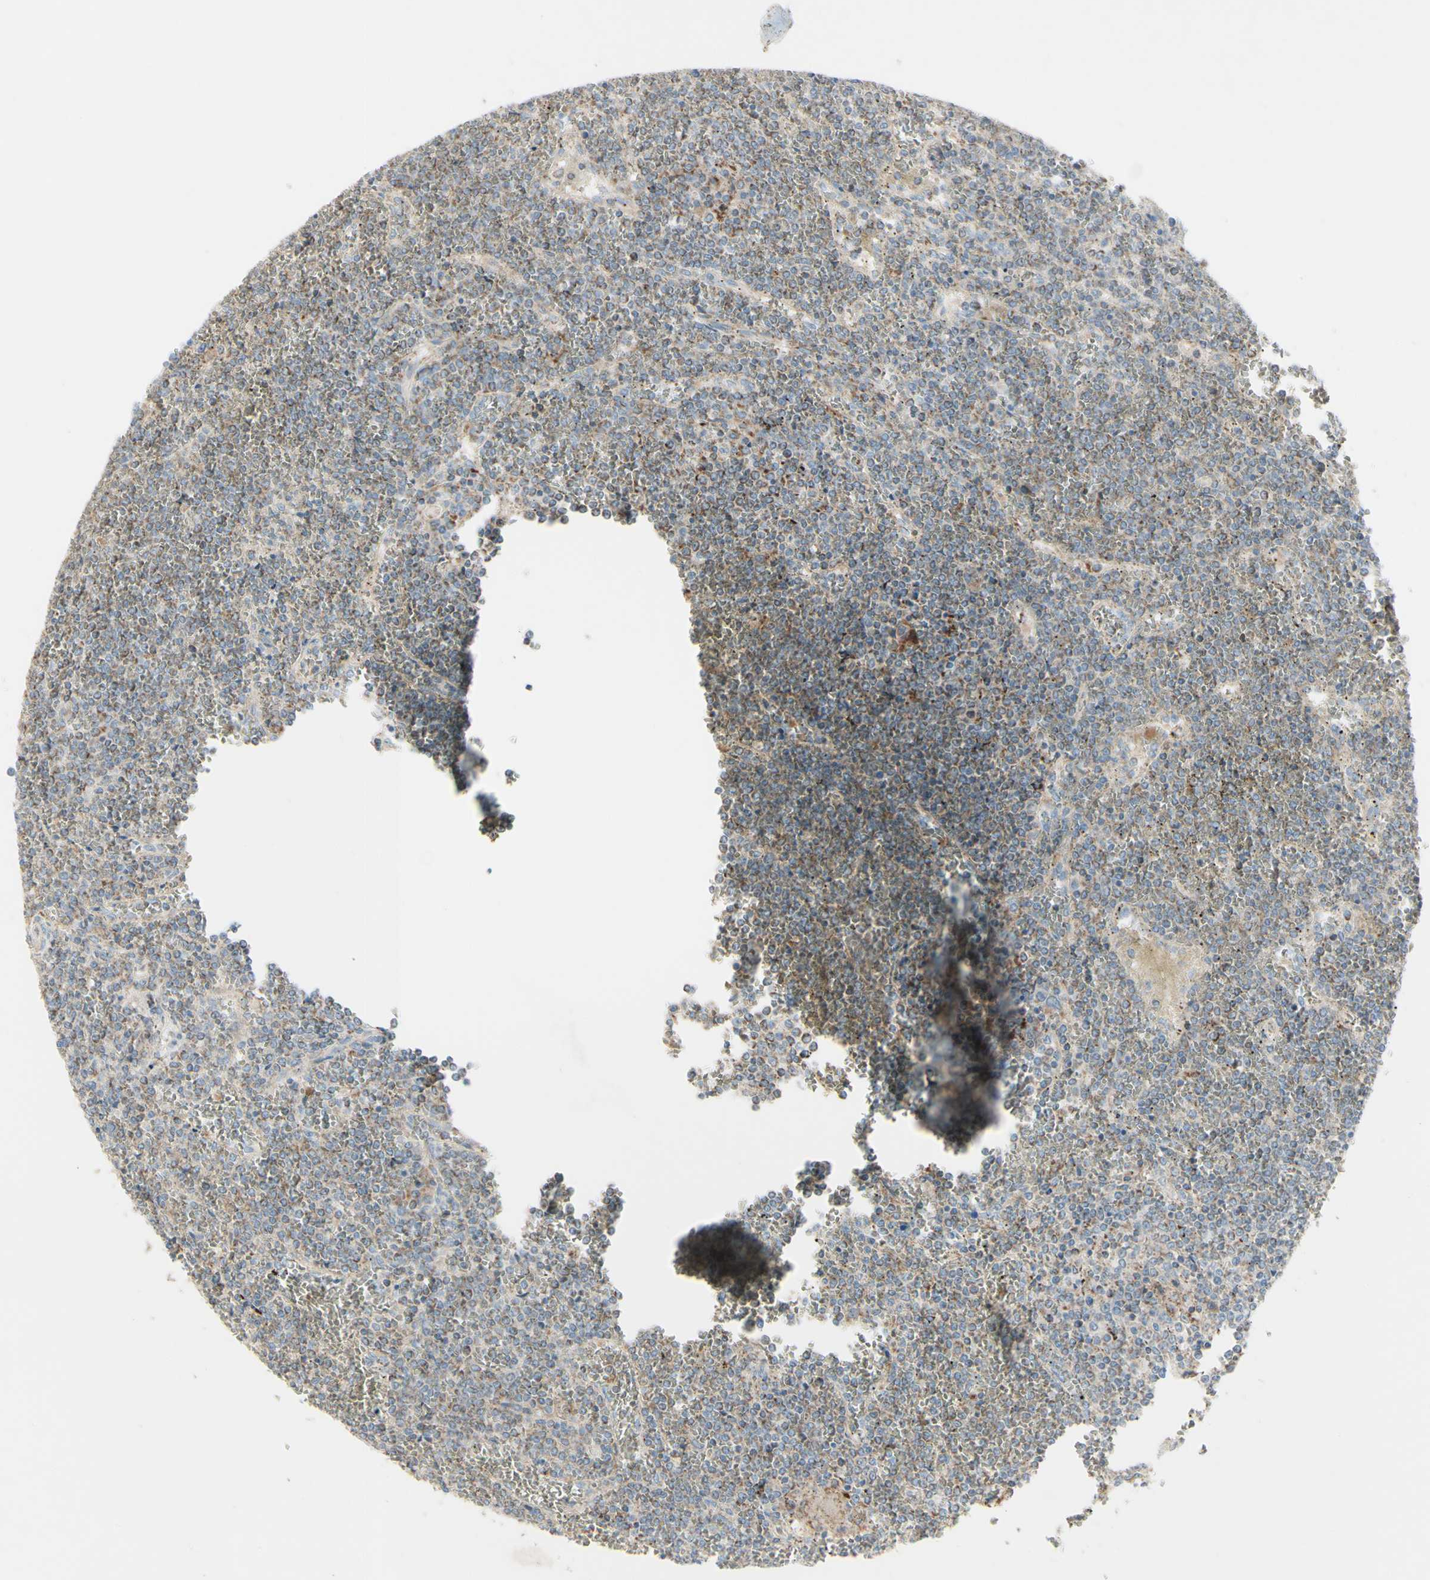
{"staining": {"intensity": "weak", "quantity": "<25%", "location": "cytoplasmic/membranous"}, "tissue": "lymphoma", "cell_type": "Tumor cells", "image_type": "cancer", "snomed": [{"axis": "morphology", "description": "Malignant lymphoma, non-Hodgkin's type, Low grade"}, {"axis": "topography", "description": "Spleen"}], "caption": "Histopathology image shows no significant protein positivity in tumor cells of low-grade malignant lymphoma, non-Hodgkin's type.", "gene": "CNTNAP1", "patient": {"sex": "female", "age": 19}}